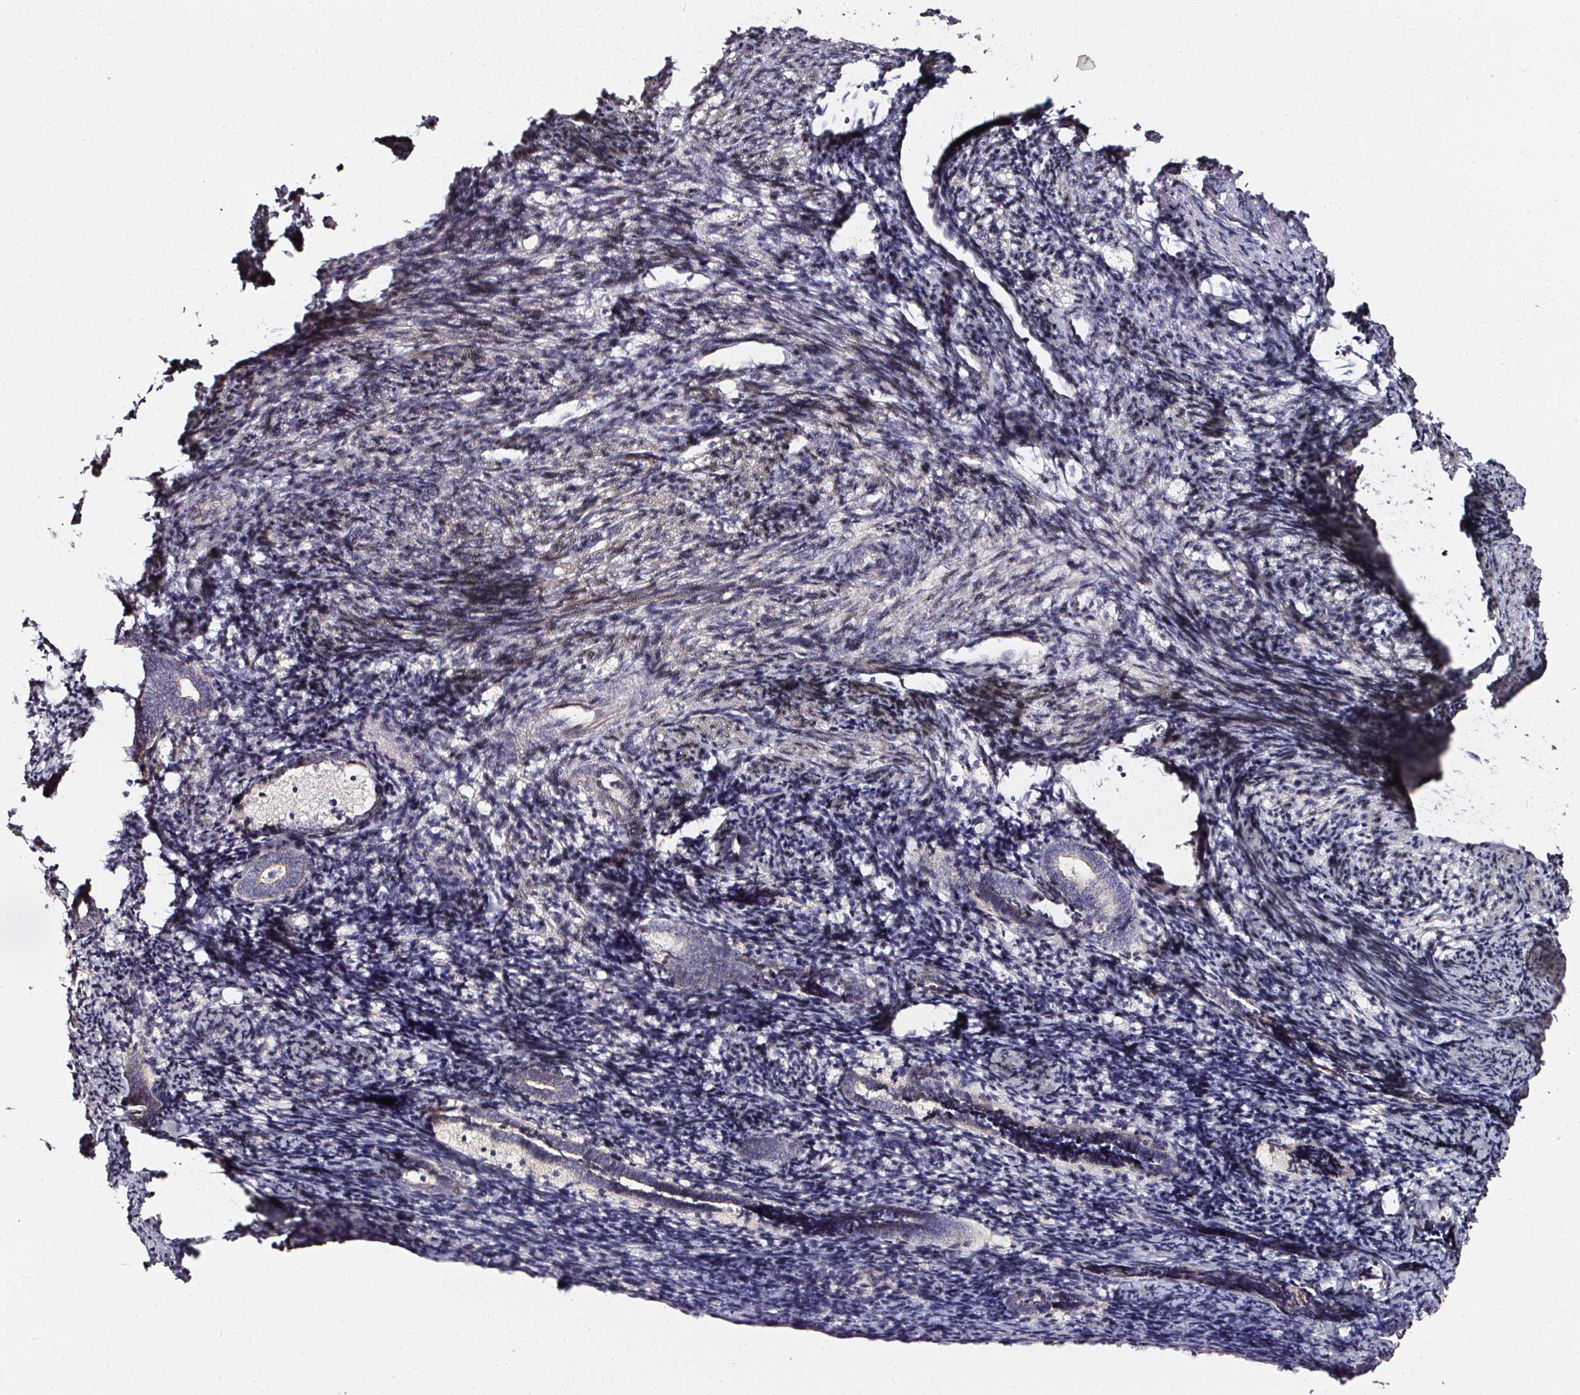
{"staining": {"intensity": "negative", "quantity": "none", "location": "none"}, "tissue": "endometrium", "cell_type": "Cells in endometrial stroma", "image_type": "normal", "snomed": [{"axis": "morphology", "description": "Normal tissue, NOS"}, {"axis": "topography", "description": "Endometrium"}], "caption": "The immunohistochemistry (IHC) histopathology image has no significant expression in cells in endometrial stroma of endometrium.", "gene": "NTRK1", "patient": {"sex": "female", "age": 54}}